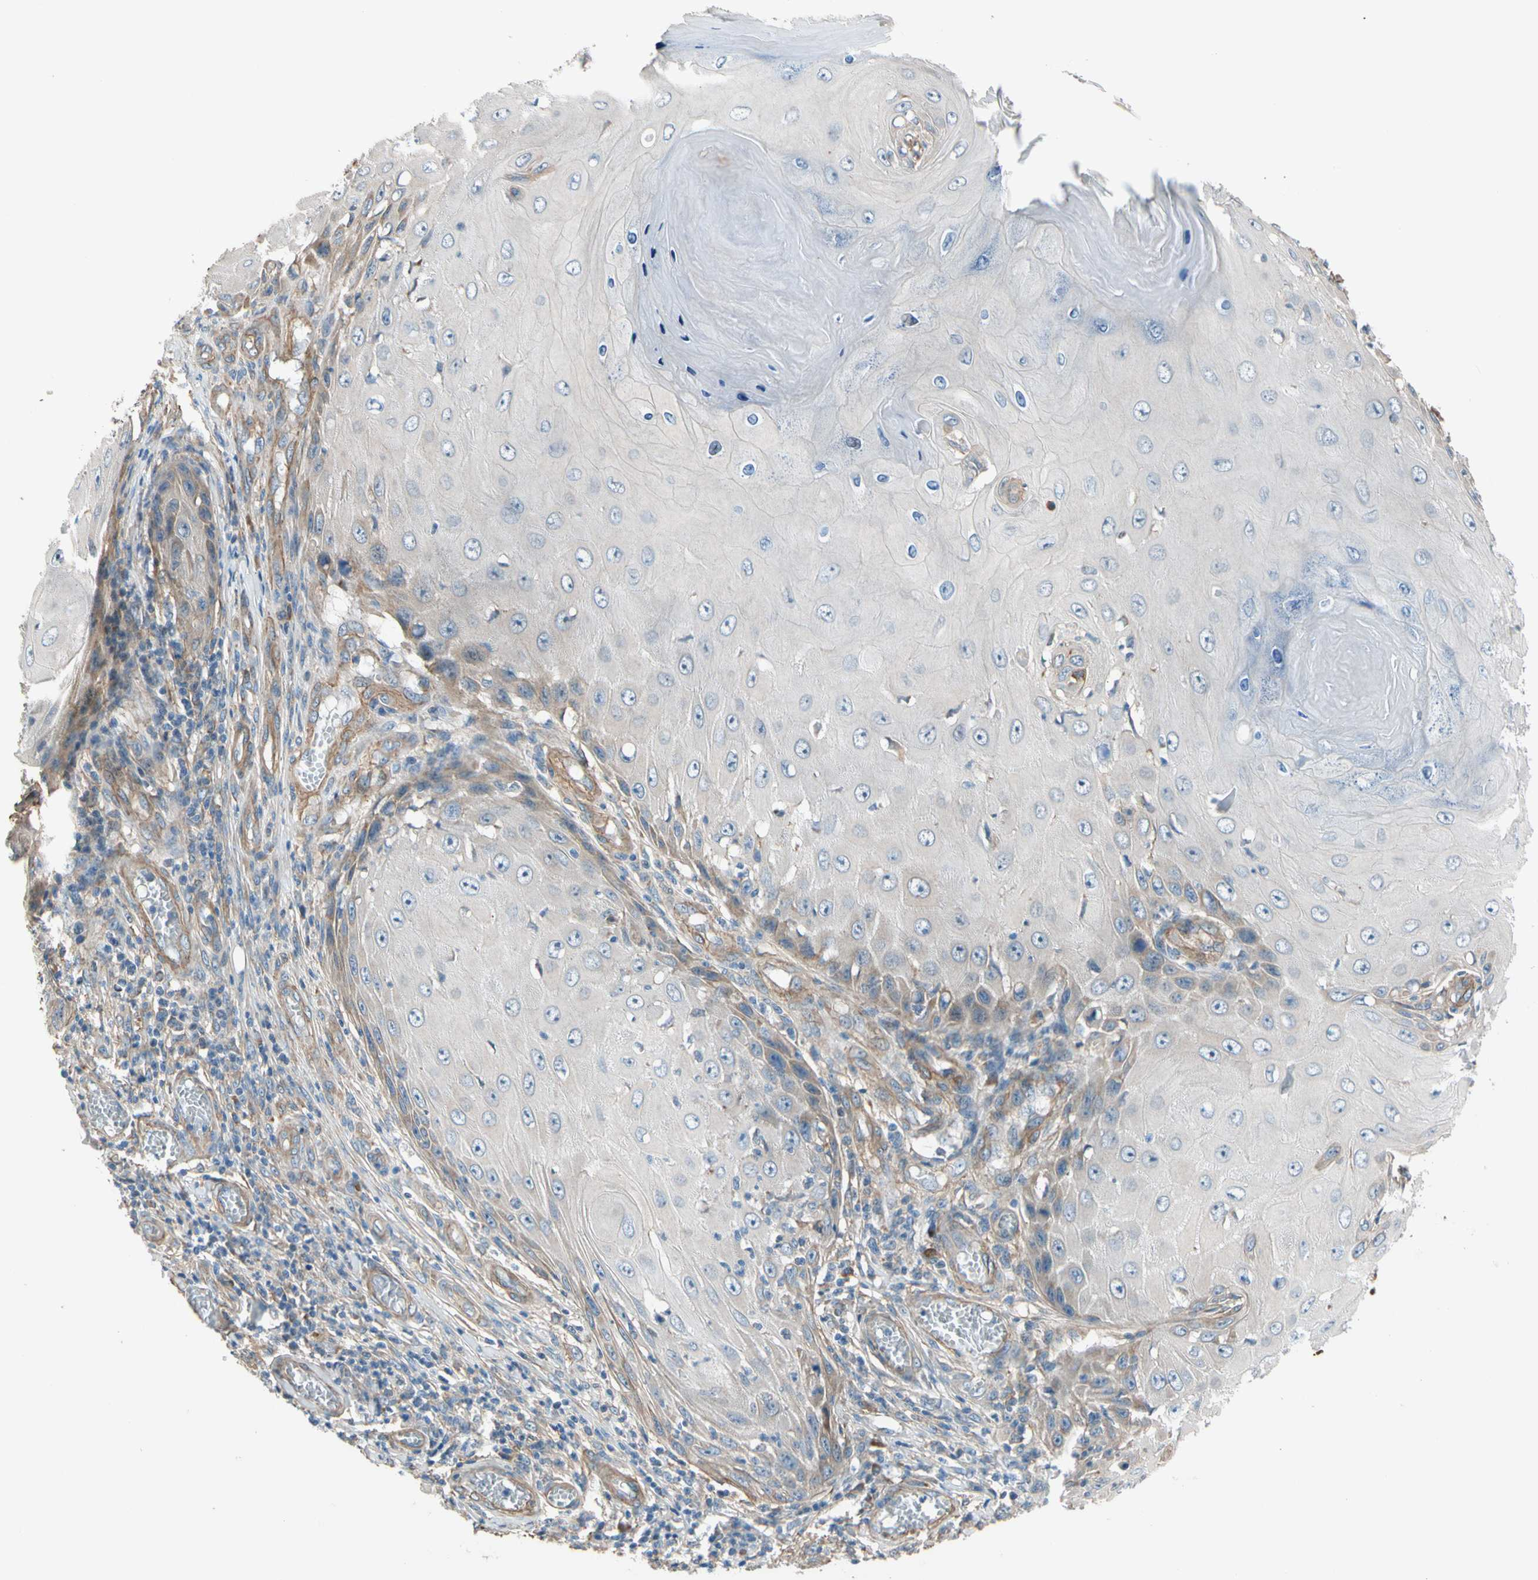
{"staining": {"intensity": "moderate", "quantity": "<25%", "location": "cytoplasmic/membranous"}, "tissue": "skin cancer", "cell_type": "Tumor cells", "image_type": "cancer", "snomed": [{"axis": "morphology", "description": "Squamous cell carcinoma, NOS"}, {"axis": "topography", "description": "Skin"}], "caption": "This histopathology image displays skin squamous cell carcinoma stained with immunohistochemistry (IHC) to label a protein in brown. The cytoplasmic/membranous of tumor cells show moderate positivity for the protein. Nuclei are counter-stained blue.", "gene": "LIMK2", "patient": {"sex": "female", "age": 73}}